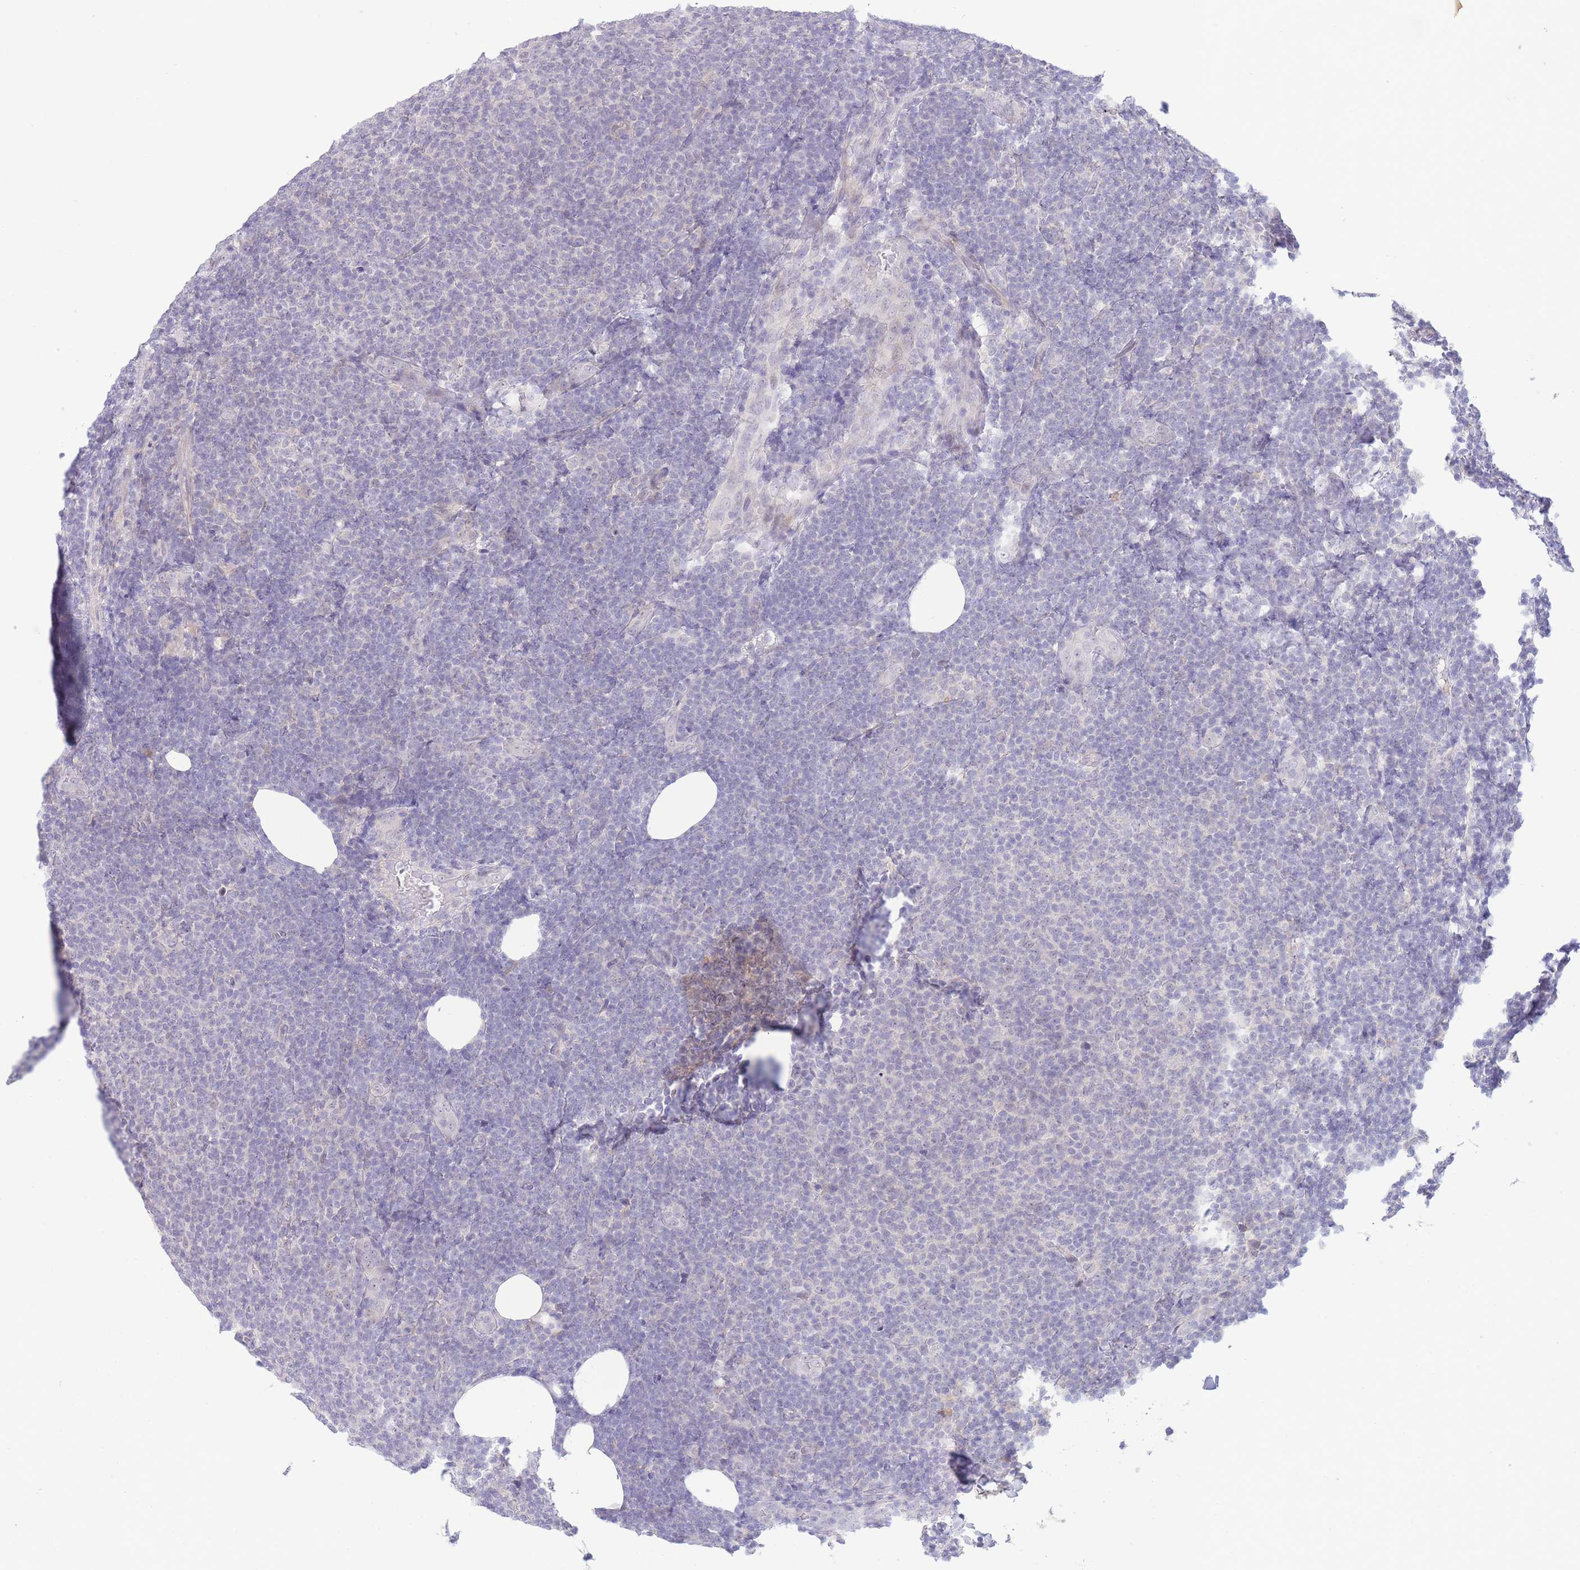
{"staining": {"intensity": "negative", "quantity": "none", "location": "none"}, "tissue": "lymphoma", "cell_type": "Tumor cells", "image_type": "cancer", "snomed": [{"axis": "morphology", "description": "Malignant lymphoma, non-Hodgkin's type, Low grade"}, {"axis": "topography", "description": "Lymph node"}], "caption": "The IHC micrograph has no significant positivity in tumor cells of malignant lymphoma, non-Hodgkin's type (low-grade) tissue.", "gene": "FBXO46", "patient": {"sex": "male", "age": 66}}